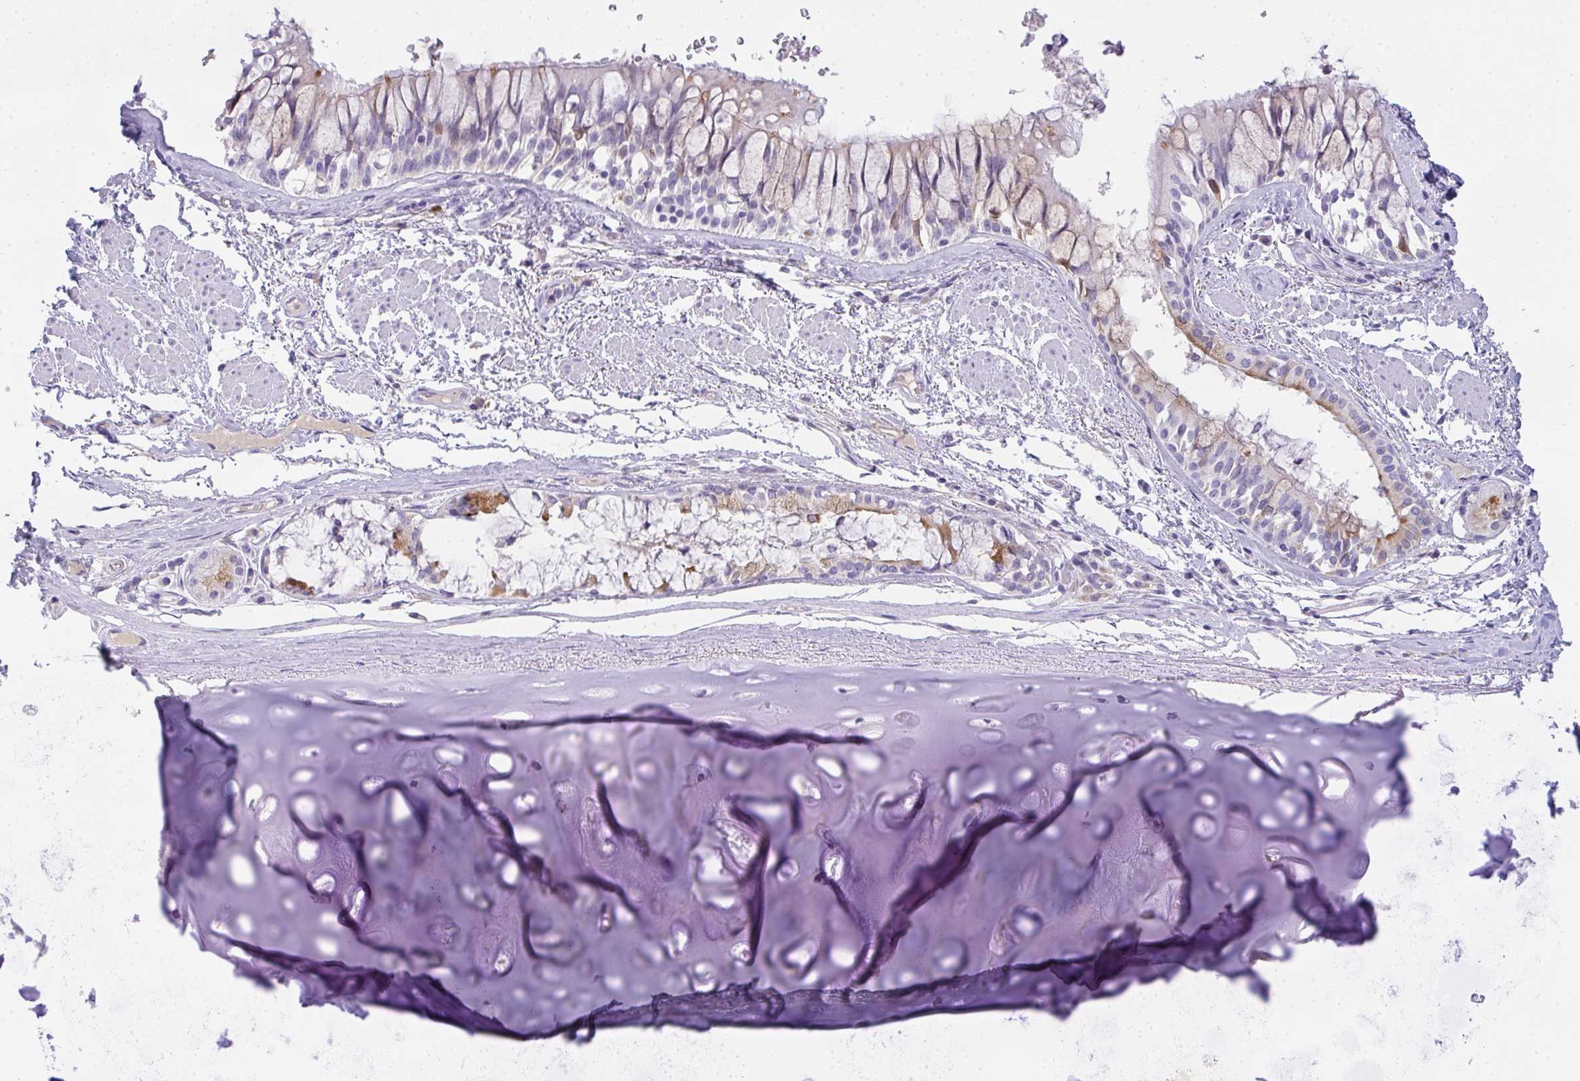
{"staining": {"intensity": "negative", "quantity": "none", "location": "none"}, "tissue": "adipose tissue", "cell_type": "Adipocytes", "image_type": "normal", "snomed": [{"axis": "morphology", "description": "Normal tissue, NOS"}, {"axis": "topography", "description": "Cartilage tissue"}, {"axis": "topography", "description": "Bronchus"}], "caption": "IHC histopathology image of benign adipose tissue: adipose tissue stained with DAB (3,3'-diaminobenzidine) reveals no significant protein staining in adipocytes. (Immunohistochemistry, brightfield microscopy, high magnification).", "gene": "COX7B", "patient": {"sex": "male", "age": 64}}